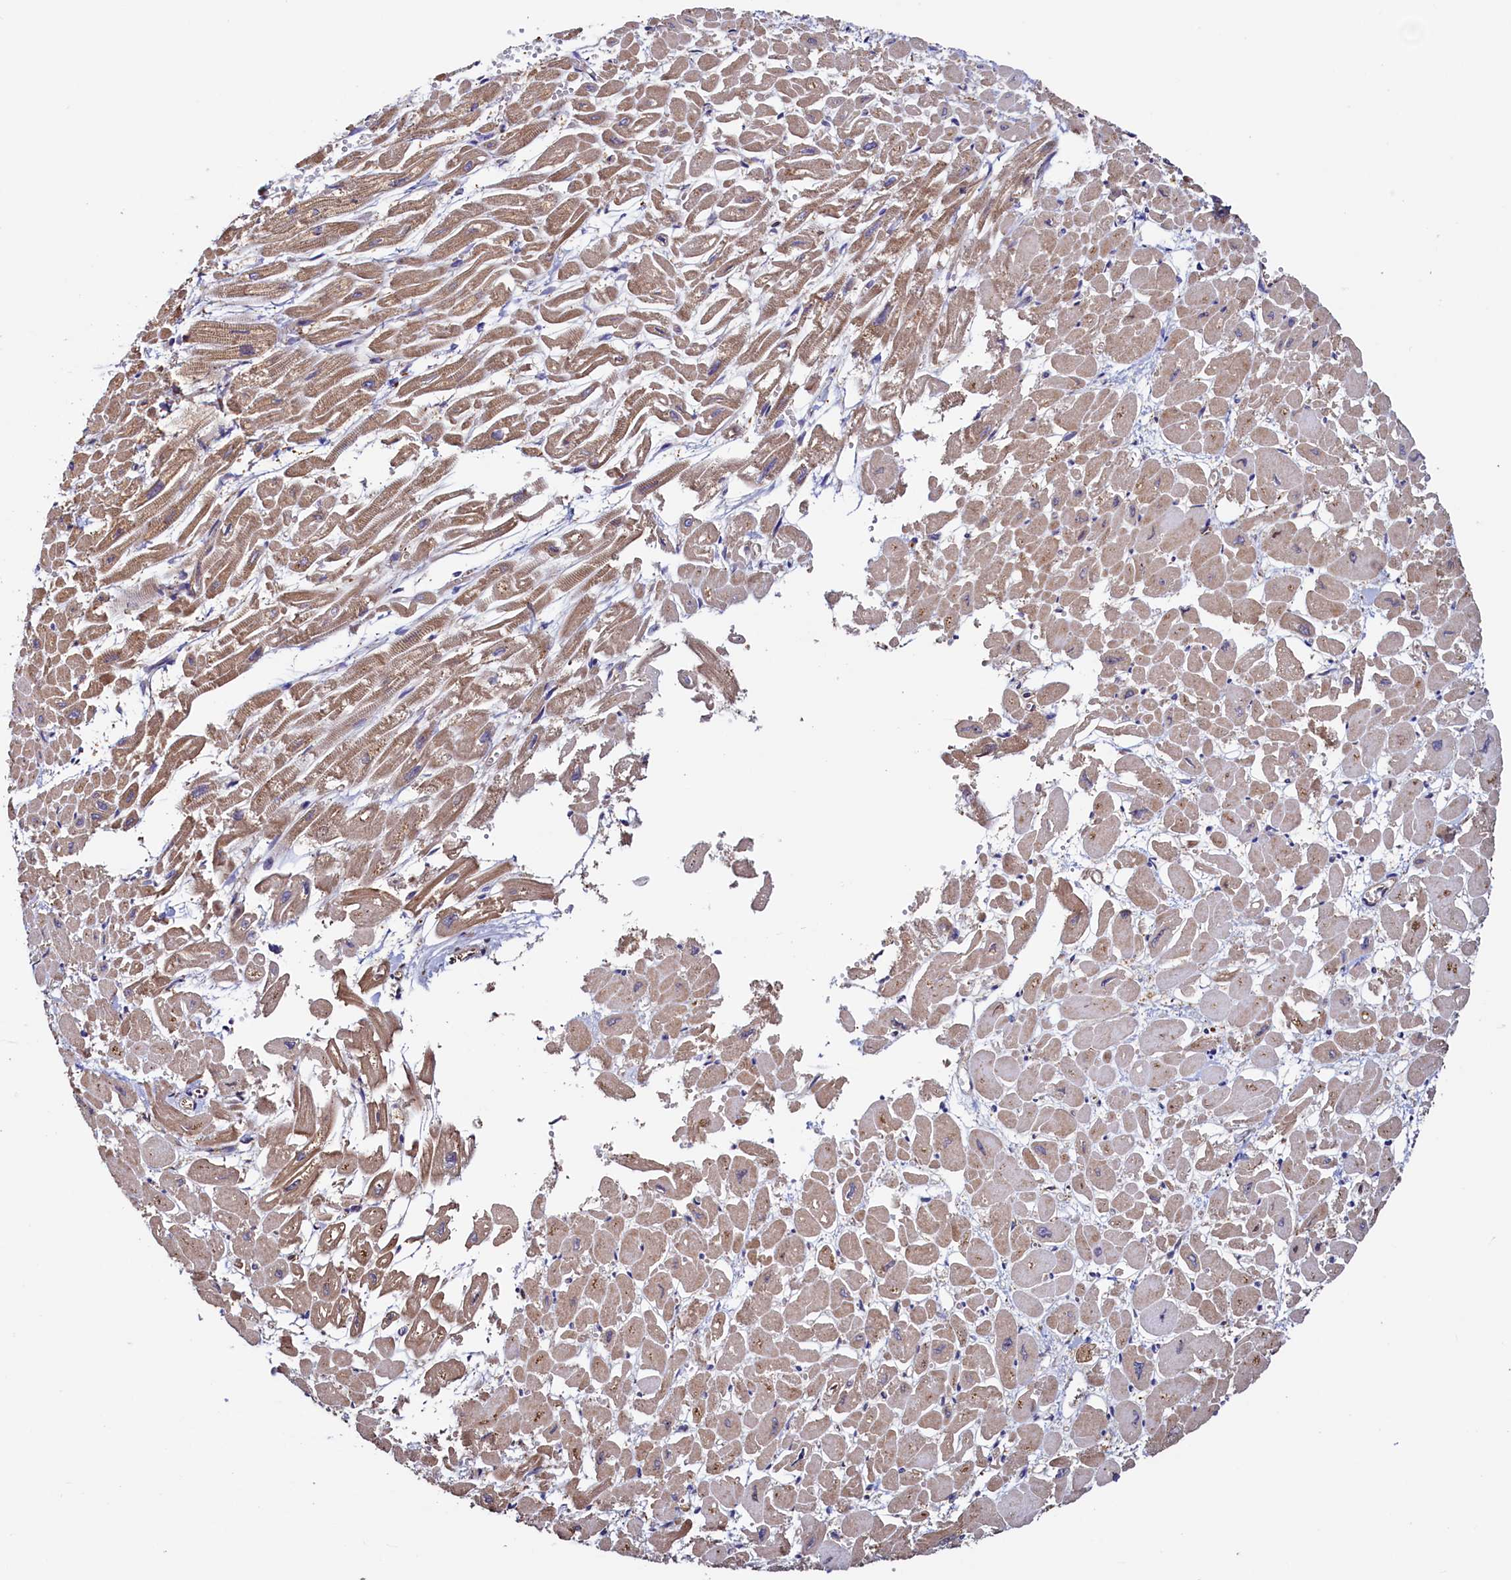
{"staining": {"intensity": "weak", "quantity": "25%-75%", "location": "cytoplasmic/membranous"}, "tissue": "heart muscle", "cell_type": "Cardiomyocytes", "image_type": "normal", "snomed": [{"axis": "morphology", "description": "Normal tissue, NOS"}, {"axis": "topography", "description": "Heart"}], "caption": "Protein expression analysis of benign human heart muscle reveals weak cytoplasmic/membranous positivity in about 25%-75% of cardiomyocytes.", "gene": "ATXN2L", "patient": {"sex": "male", "age": 54}}